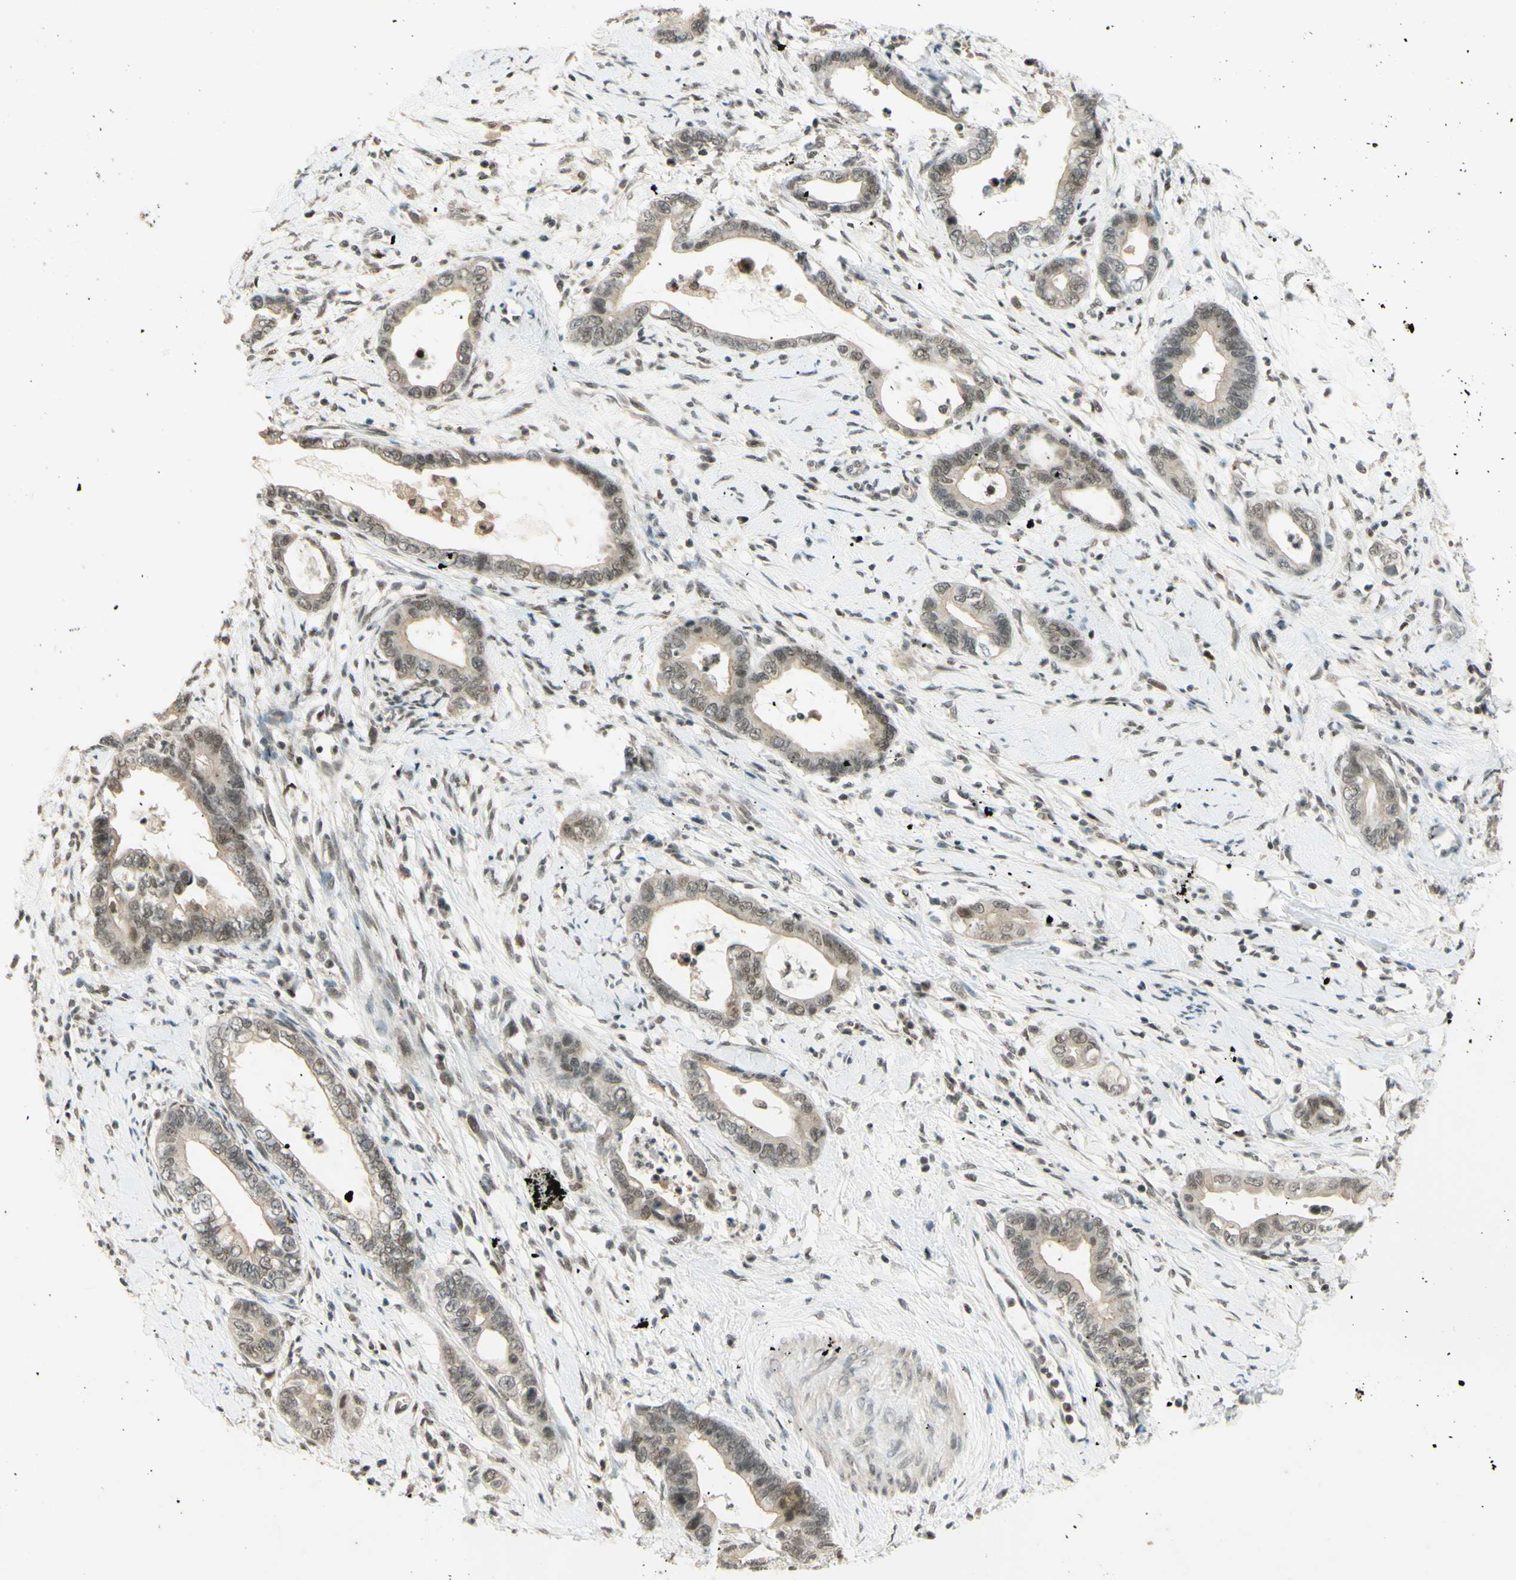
{"staining": {"intensity": "weak", "quantity": ">75%", "location": "nuclear"}, "tissue": "cervical cancer", "cell_type": "Tumor cells", "image_type": "cancer", "snomed": [{"axis": "morphology", "description": "Adenocarcinoma, NOS"}, {"axis": "topography", "description": "Cervix"}], "caption": "Cervical adenocarcinoma was stained to show a protein in brown. There is low levels of weak nuclear staining in about >75% of tumor cells.", "gene": "SMARCB1", "patient": {"sex": "female", "age": 44}}